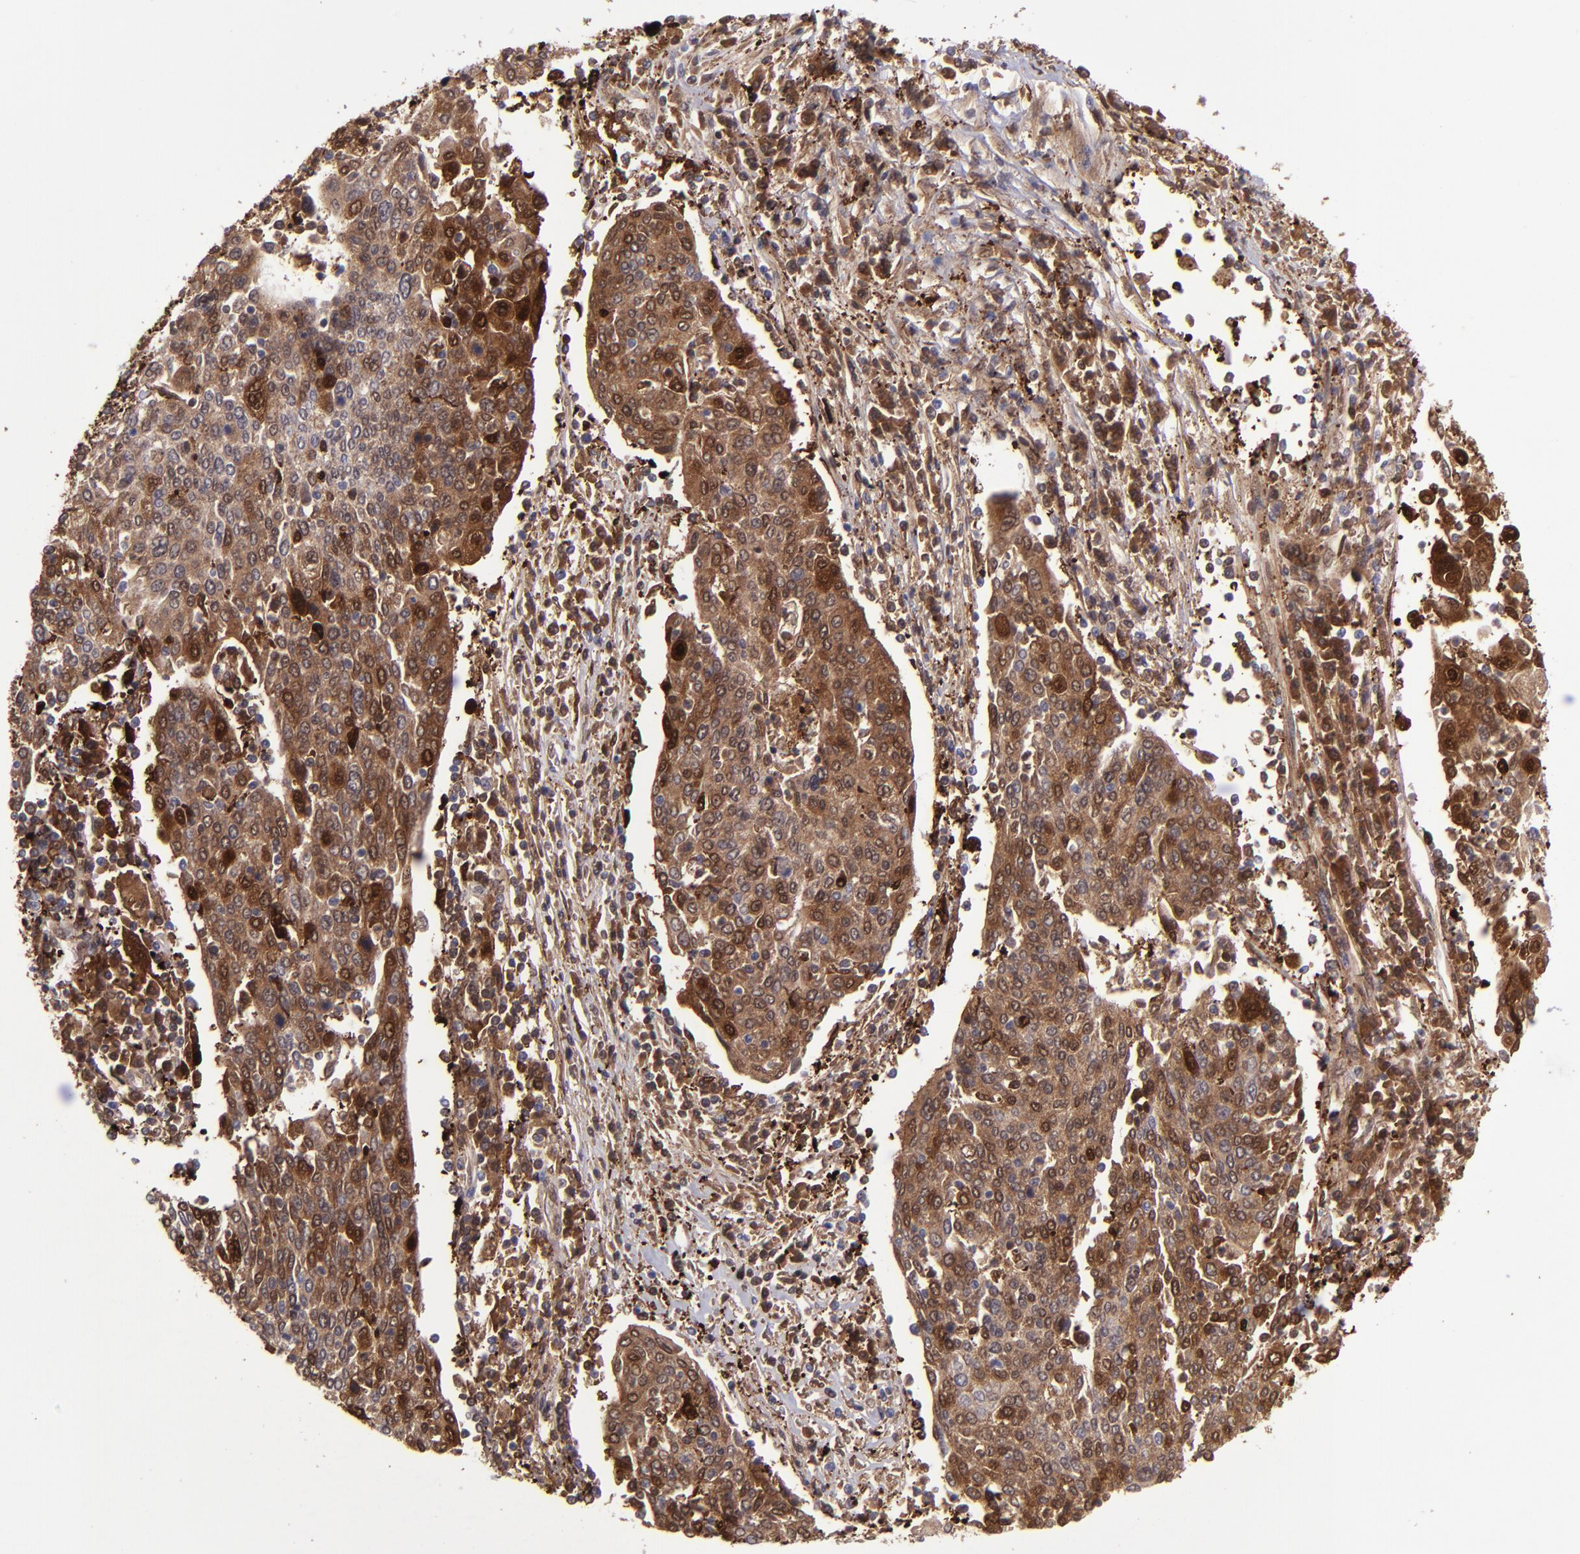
{"staining": {"intensity": "strong", "quantity": ">75%", "location": "cytoplasmic/membranous,nuclear"}, "tissue": "cervical cancer", "cell_type": "Tumor cells", "image_type": "cancer", "snomed": [{"axis": "morphology", "description": "Squamous cell carcinoma, NOS"}, {"axis": "topography", "description": "Cervix"}], "caption": "Tumor cells show high levels of strong cytoplasmic/membranous and nuclear staining in approximately >75% of cells in cervical cancer. The staining was performed using DAB to visualize the protein expression in brown, while the nuclei were stained in blue with hematoxylin (Magnification: 20x).", "gene": "TYMP", "patient": {"sex": "female", "age": 40}}